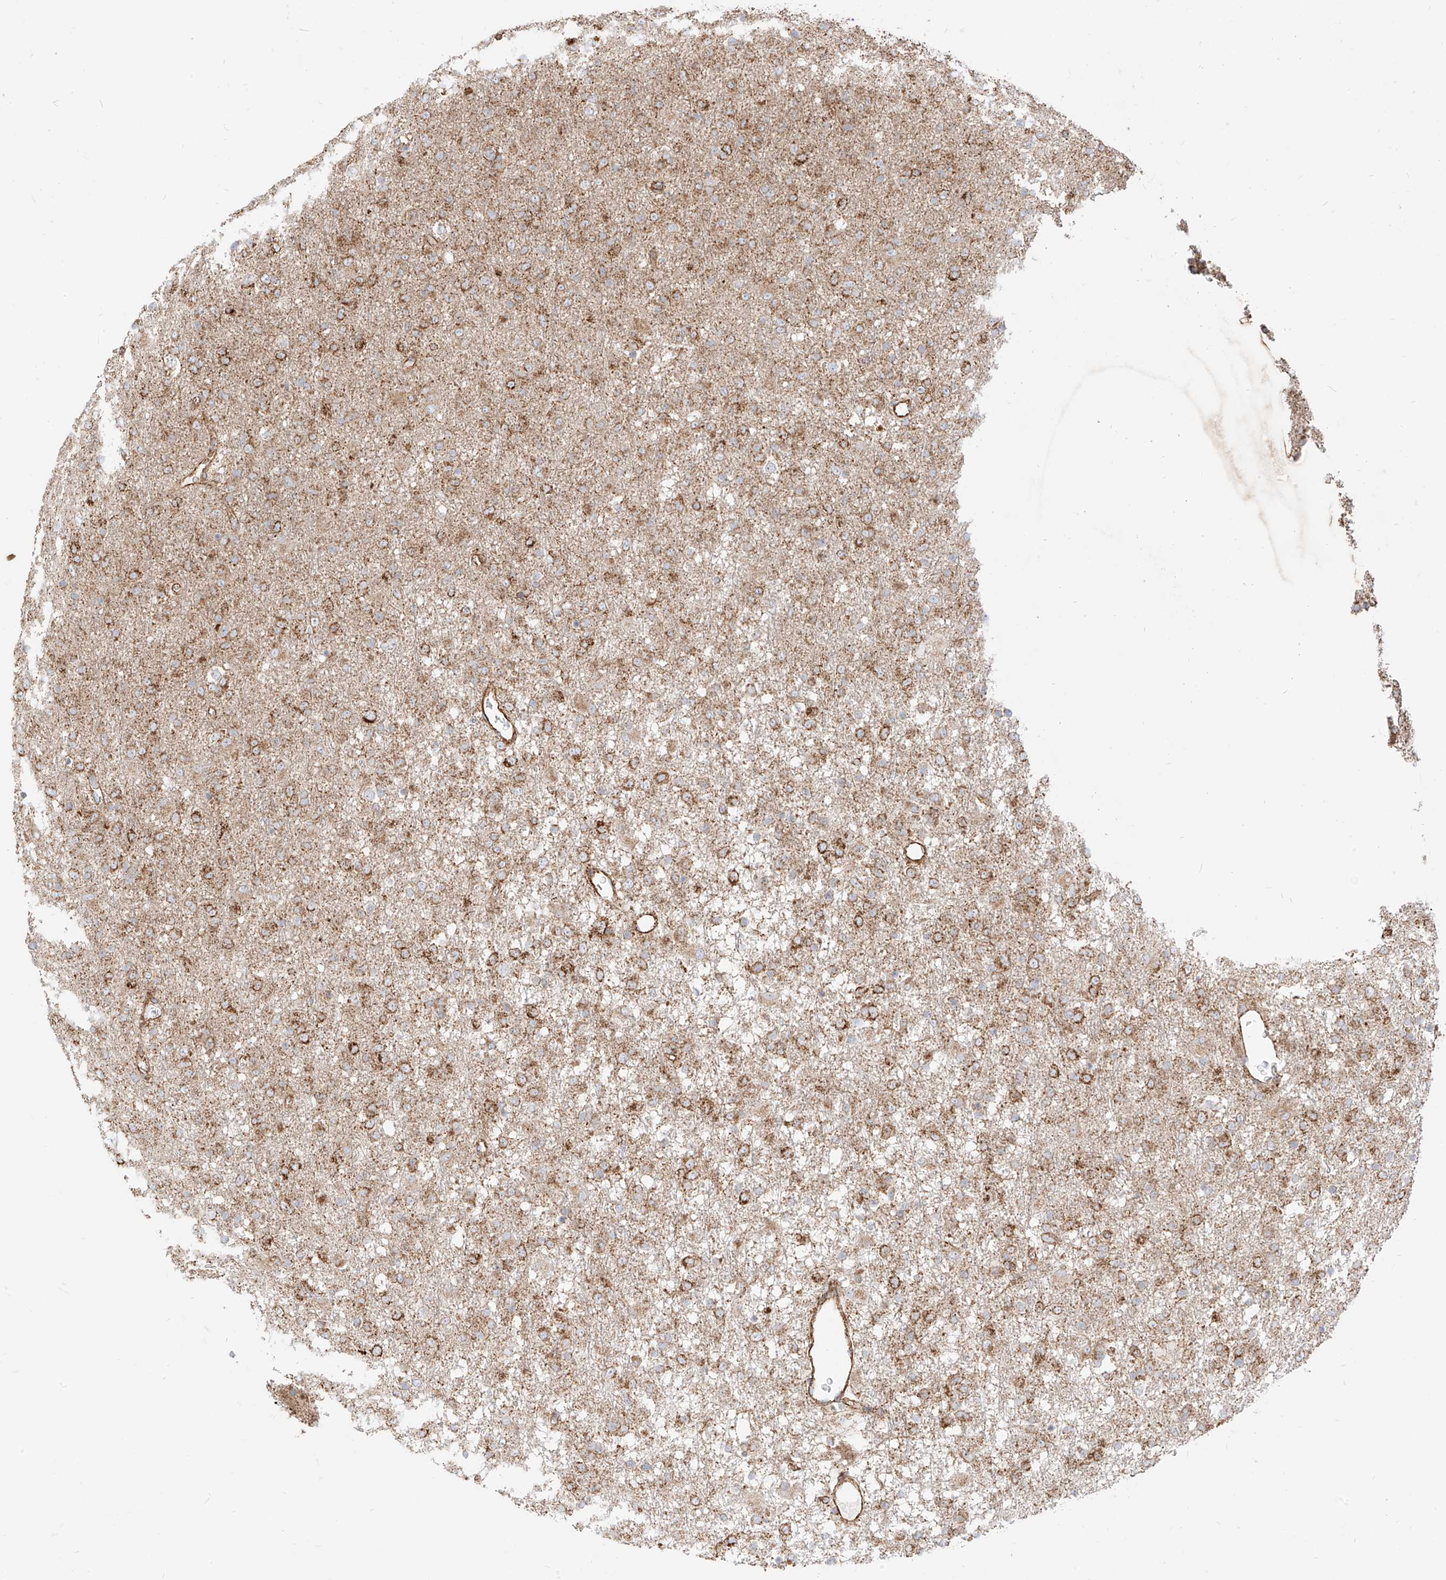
{"staining": {"intensity": "moderate", "quantity": ">75%", "location": "cytoplasmic/membranous"}, "tissue": "glioma", "cell_type": "Tumor cells", "image_type": "cancer", "snomed": [{"axis": "morphology", "description": "Glioma, malignant, Low grade"}, {"axis": "topography", "description": "Brain"}], "caption": "This is a photomicrograph of immunohistochemistry staining of glioma, which shows moderate expression in the cytoplasmic/membranous of tumor cells.", "gene": "PLCL1", "patient": {"sex": "male", "age": 65}}